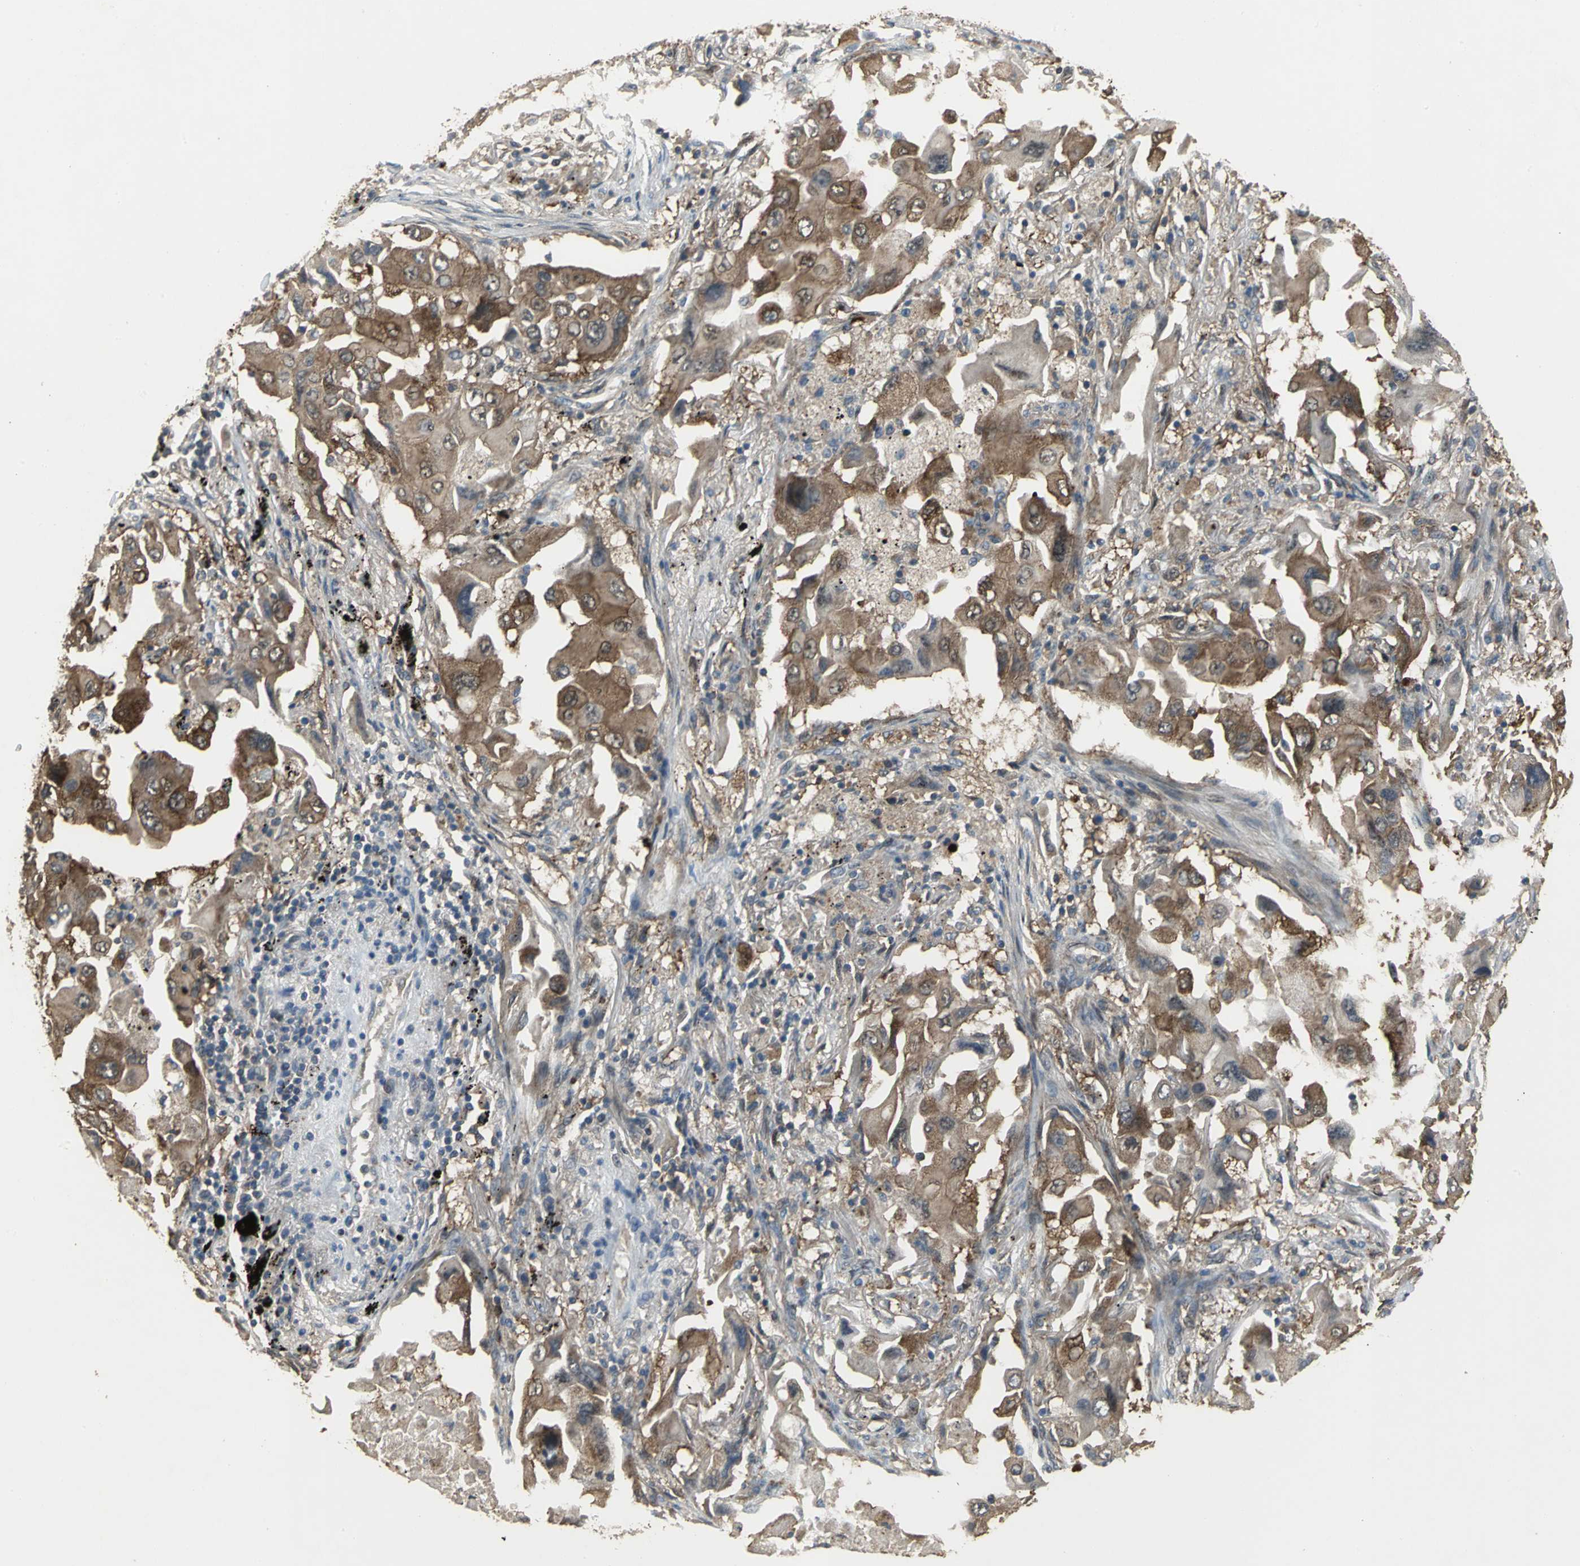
{"staining": {"intensity": "moderate", "quantity": ">75%", "location": "cytoplasmic/membranous"}, "tissue": "lung cancer", "cell_type": "Tumor cells", "image_type": "cancer", "snomed": [{"axis": "morphology", "description": "Adenocarcinoma, NOS"}, {"axis": "topography", "description": "Lung"}], "caption": "This is an image of immunohistochemistry (IHC) staining of lung cancer, which shows moderate expression in the cytoplasmic/membranous of tumor cells.", "gene": "MET", "patient": {"sex": "female", "age": 65}}